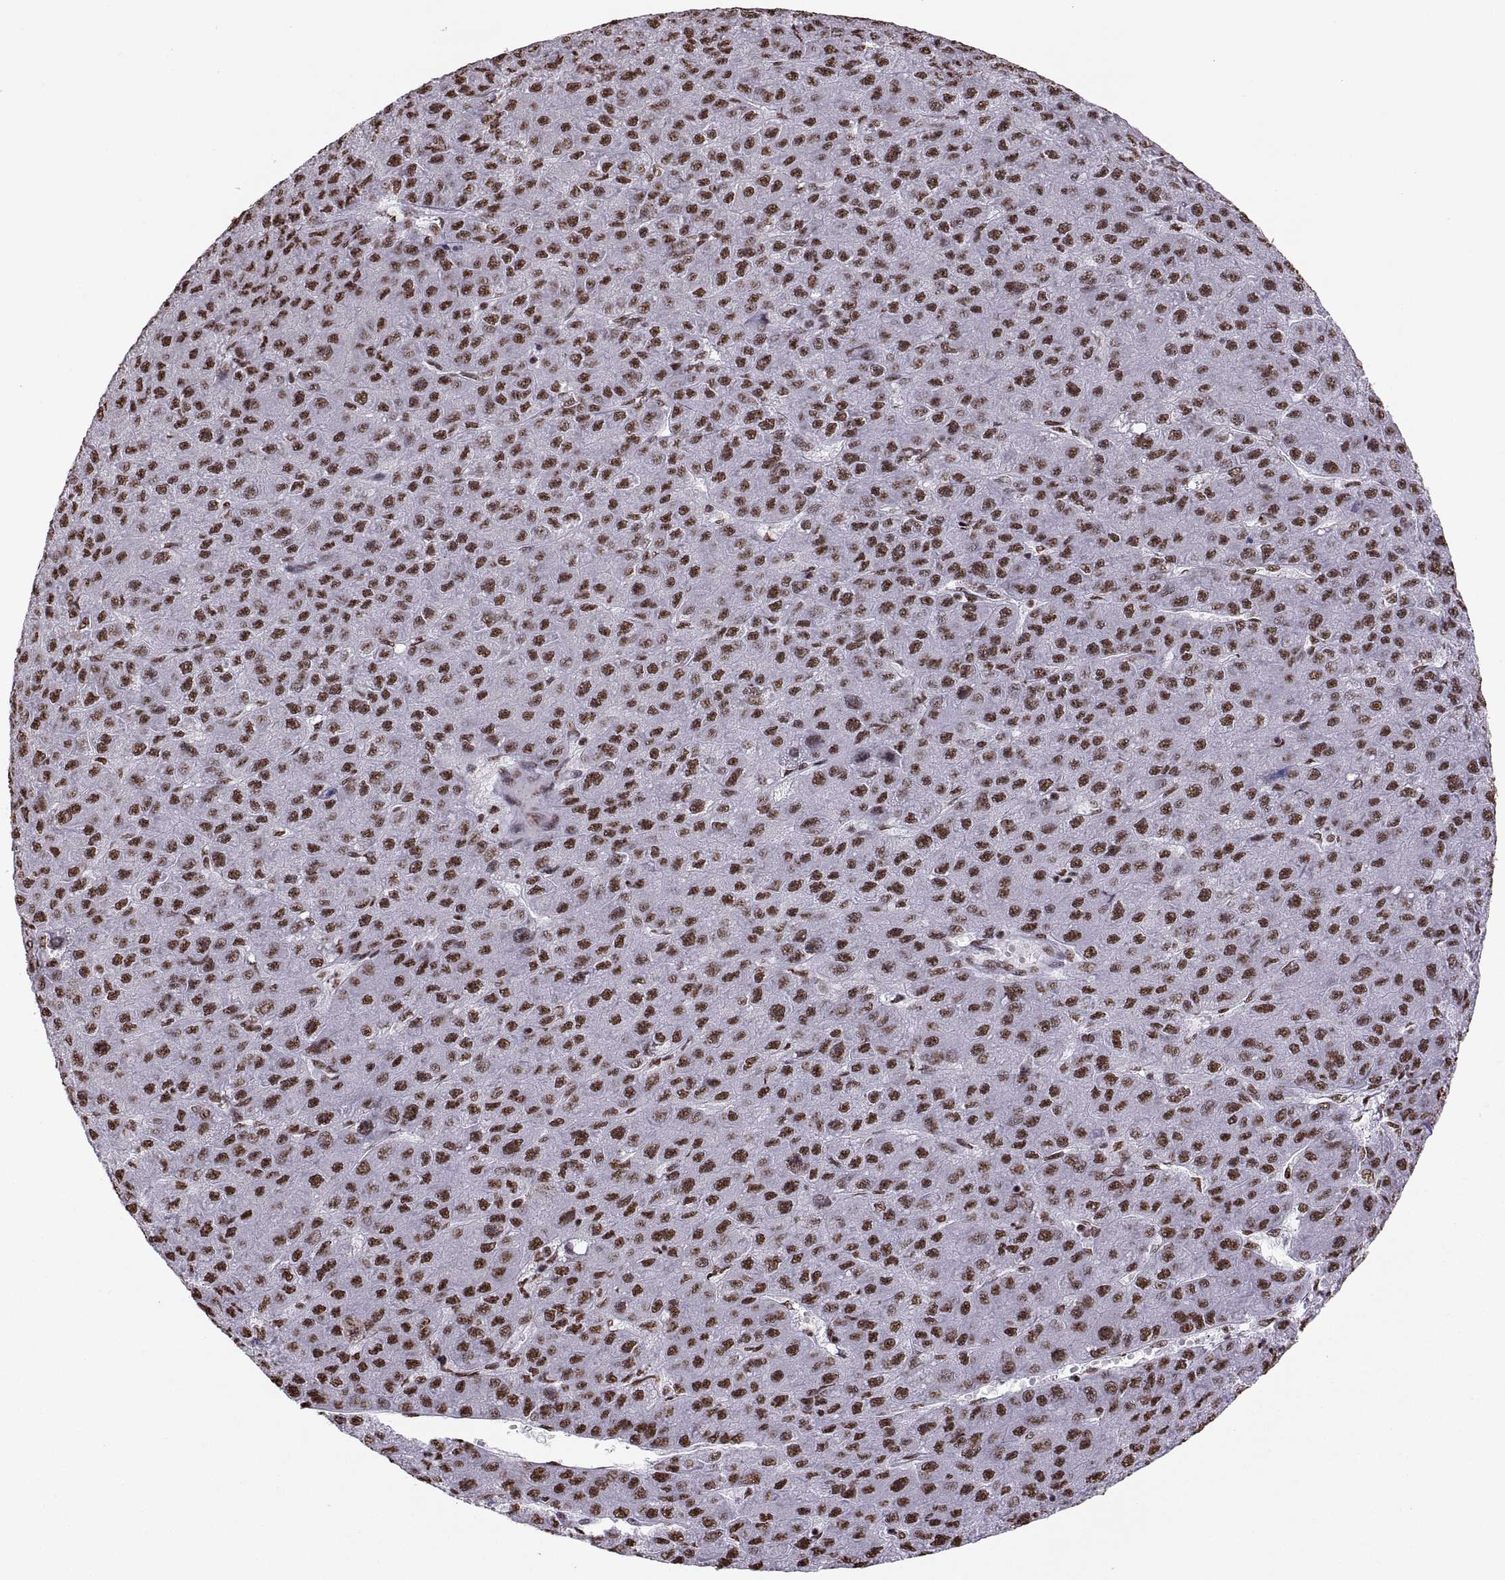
{"staining": {"intensity": "strong", "quantity": "25%-75%", "location": "nuclear"}, "tissue": "liver cancer", "cell_type": "Tumor cells", "image_type": "cancer", "snomed": [{"axis": "morphology", "description": "Carcinoma, Hepatocellular, NOS"}, {"axis": "topography", "description": "Liver"}], "caption": "Tumor cells demonstrate high levels of strong nuclear positivity in about 25%-75% of cells in human liver cancer.", "gene": "SNAI1", "patient": {"sex": "male", "age": 67}}